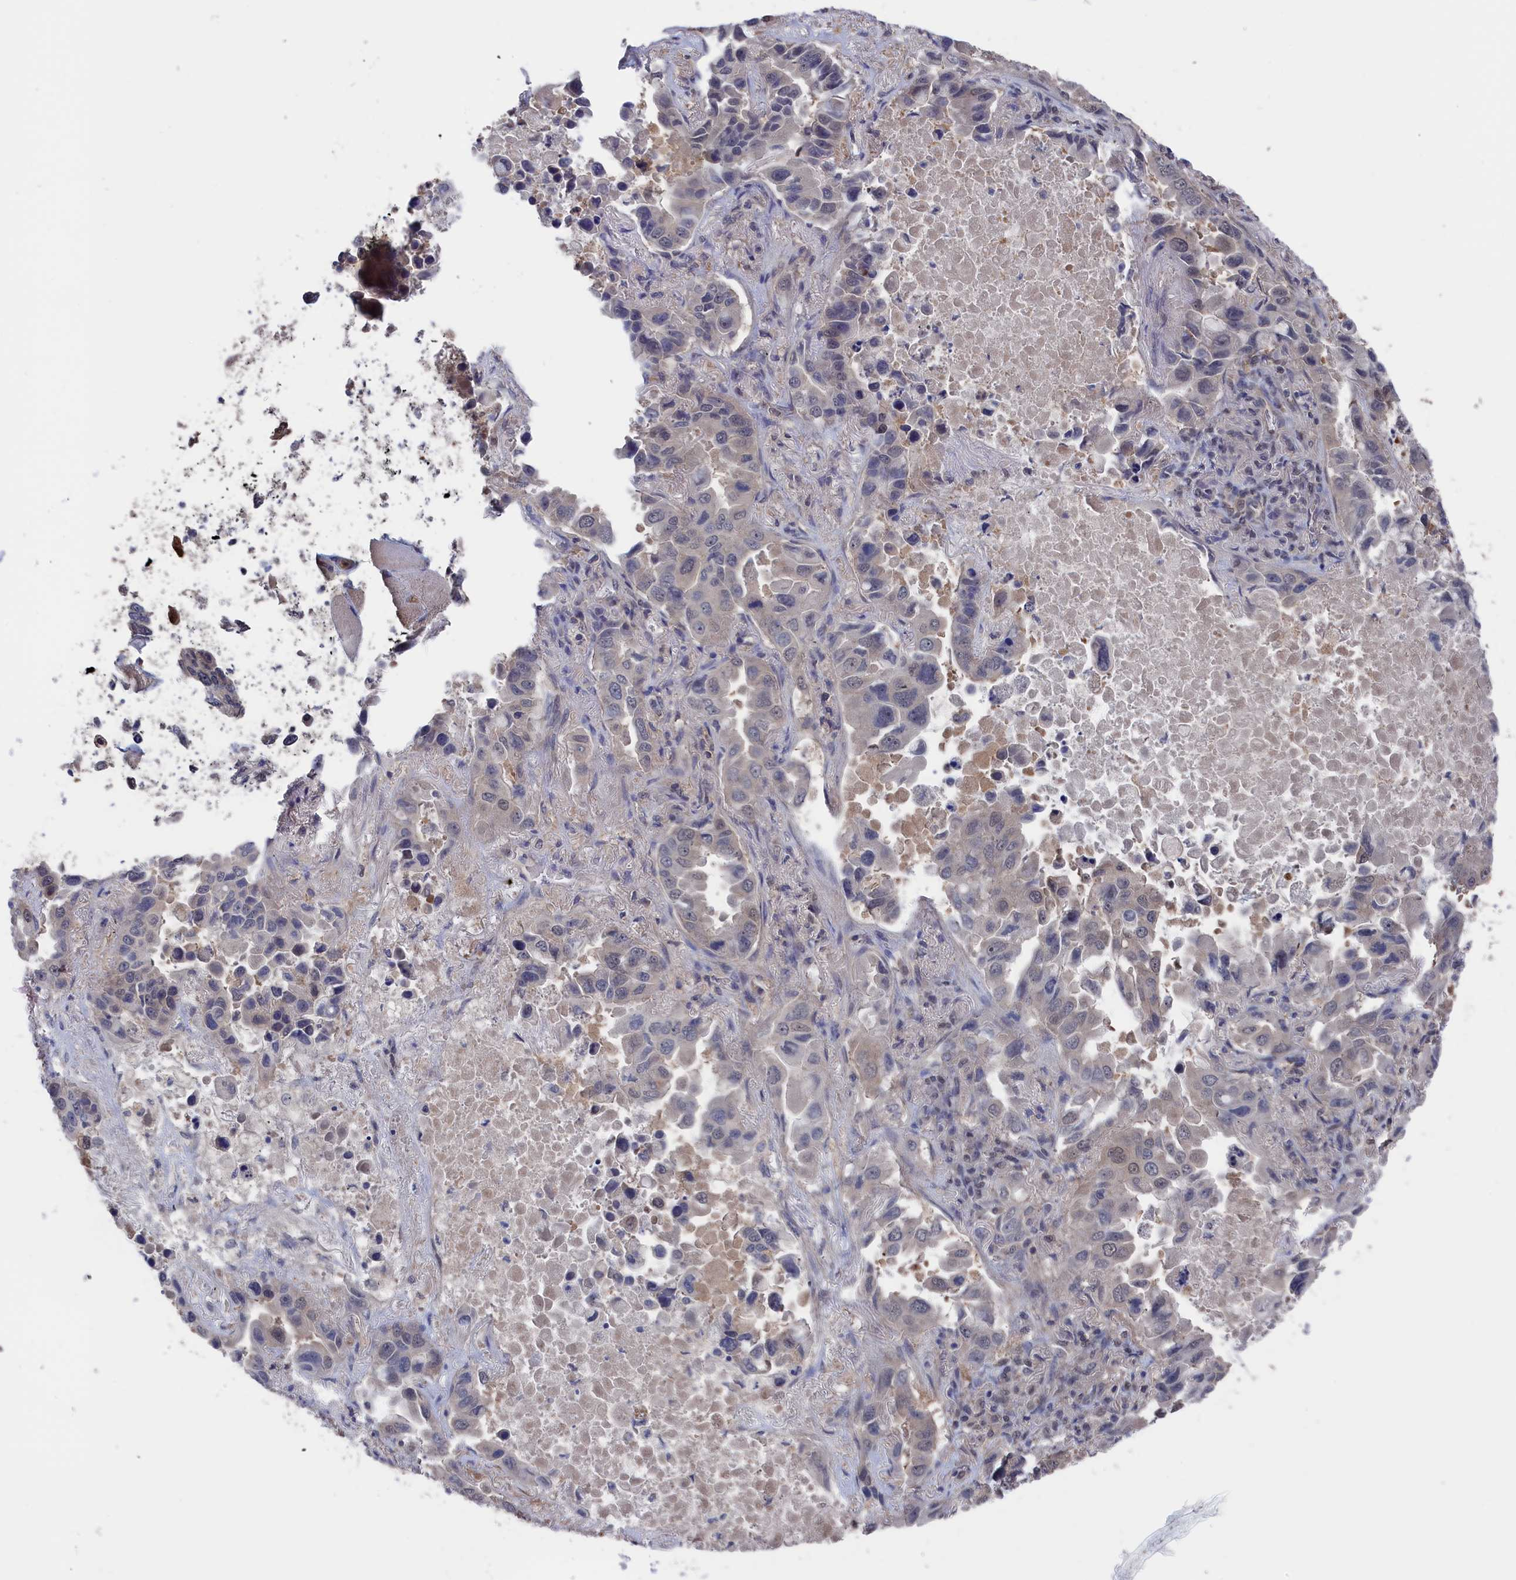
{"staining": {"intensity": "weak", "quantity": "<25%", "location": "cytoplasmic/membranous"}, "tissue": "lung cancer", "cell_type": "Tumor cells", "image_type": "cancer", "snomed": [{"axis": "morphology", "description": "Adenocarcinoma, NOS"}, {"axis": "topography", "description": "Lung"}], "caption": "The histopathology image exhibits no staining of tumor cells in lung adenocarcinoma. The staining was performed using DAB to visualize the protein expression in brown, while the nuclei were stained in blue with hematoxylin (Magnification: 20x).", "gene": "NUTF2", "patient": {"sex": "male", "age": 64}}